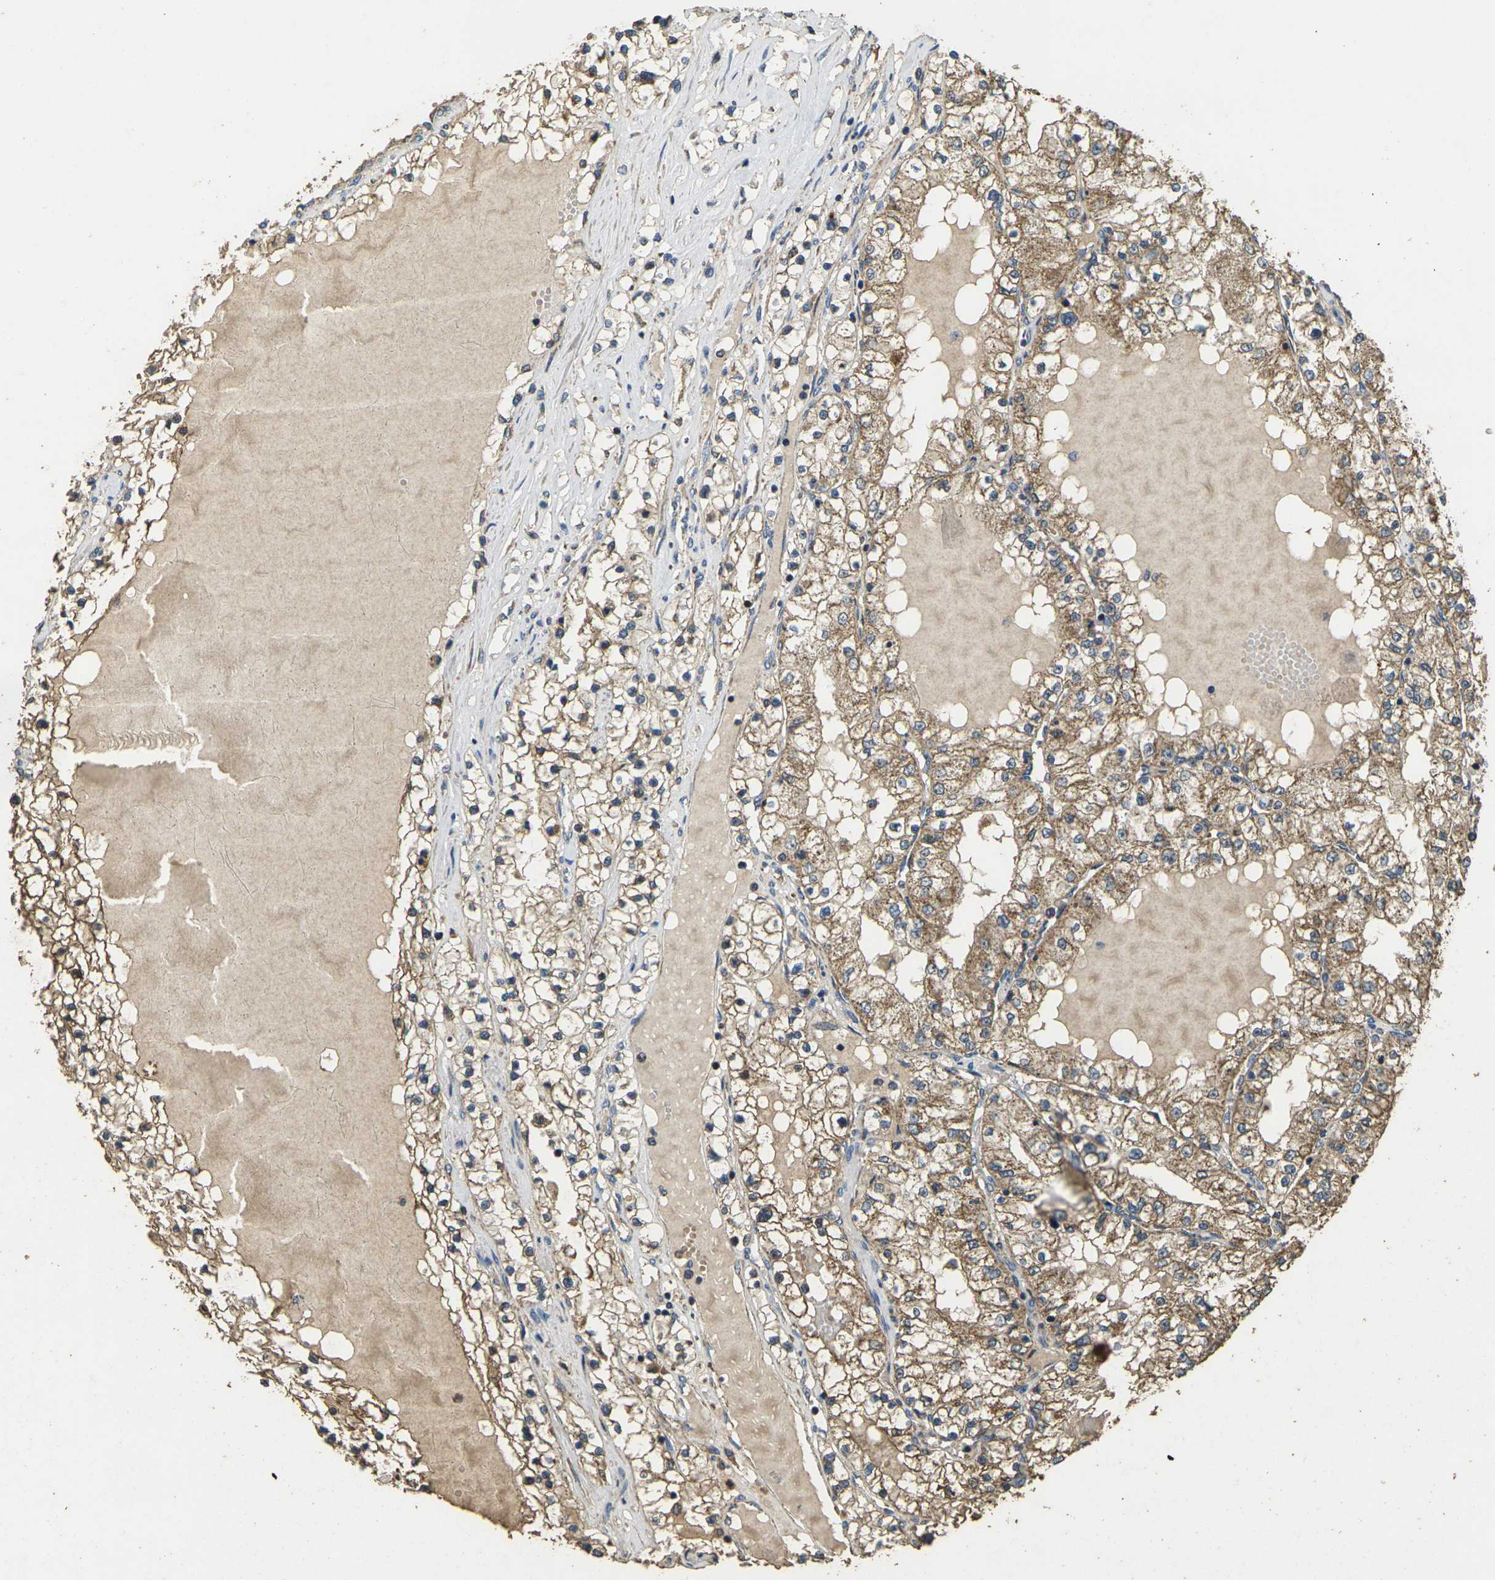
{"staining": {"intensity": "moderate", "quantity": ">75%", "location": "cytoplasmic/membranous"}, "tissue": "renal cancer", "cell_type": "Tumor cells", "image_type": "cancer", "snomed": [{"axis": "morphology", "description": "Adenocarcinoma, NOS"}, {"axis": "topography", "description": "Kidney"}], "caption": "An immunohistochemistry (IHC) micrograph of neoplastic tissue is shown. Protein staining in brown shows moderate cytoplasmic/membranous positivity in renal cancer within tumor cells.", "gene": "MAPK11", "patient": {"sex": "male", "age": 68}}